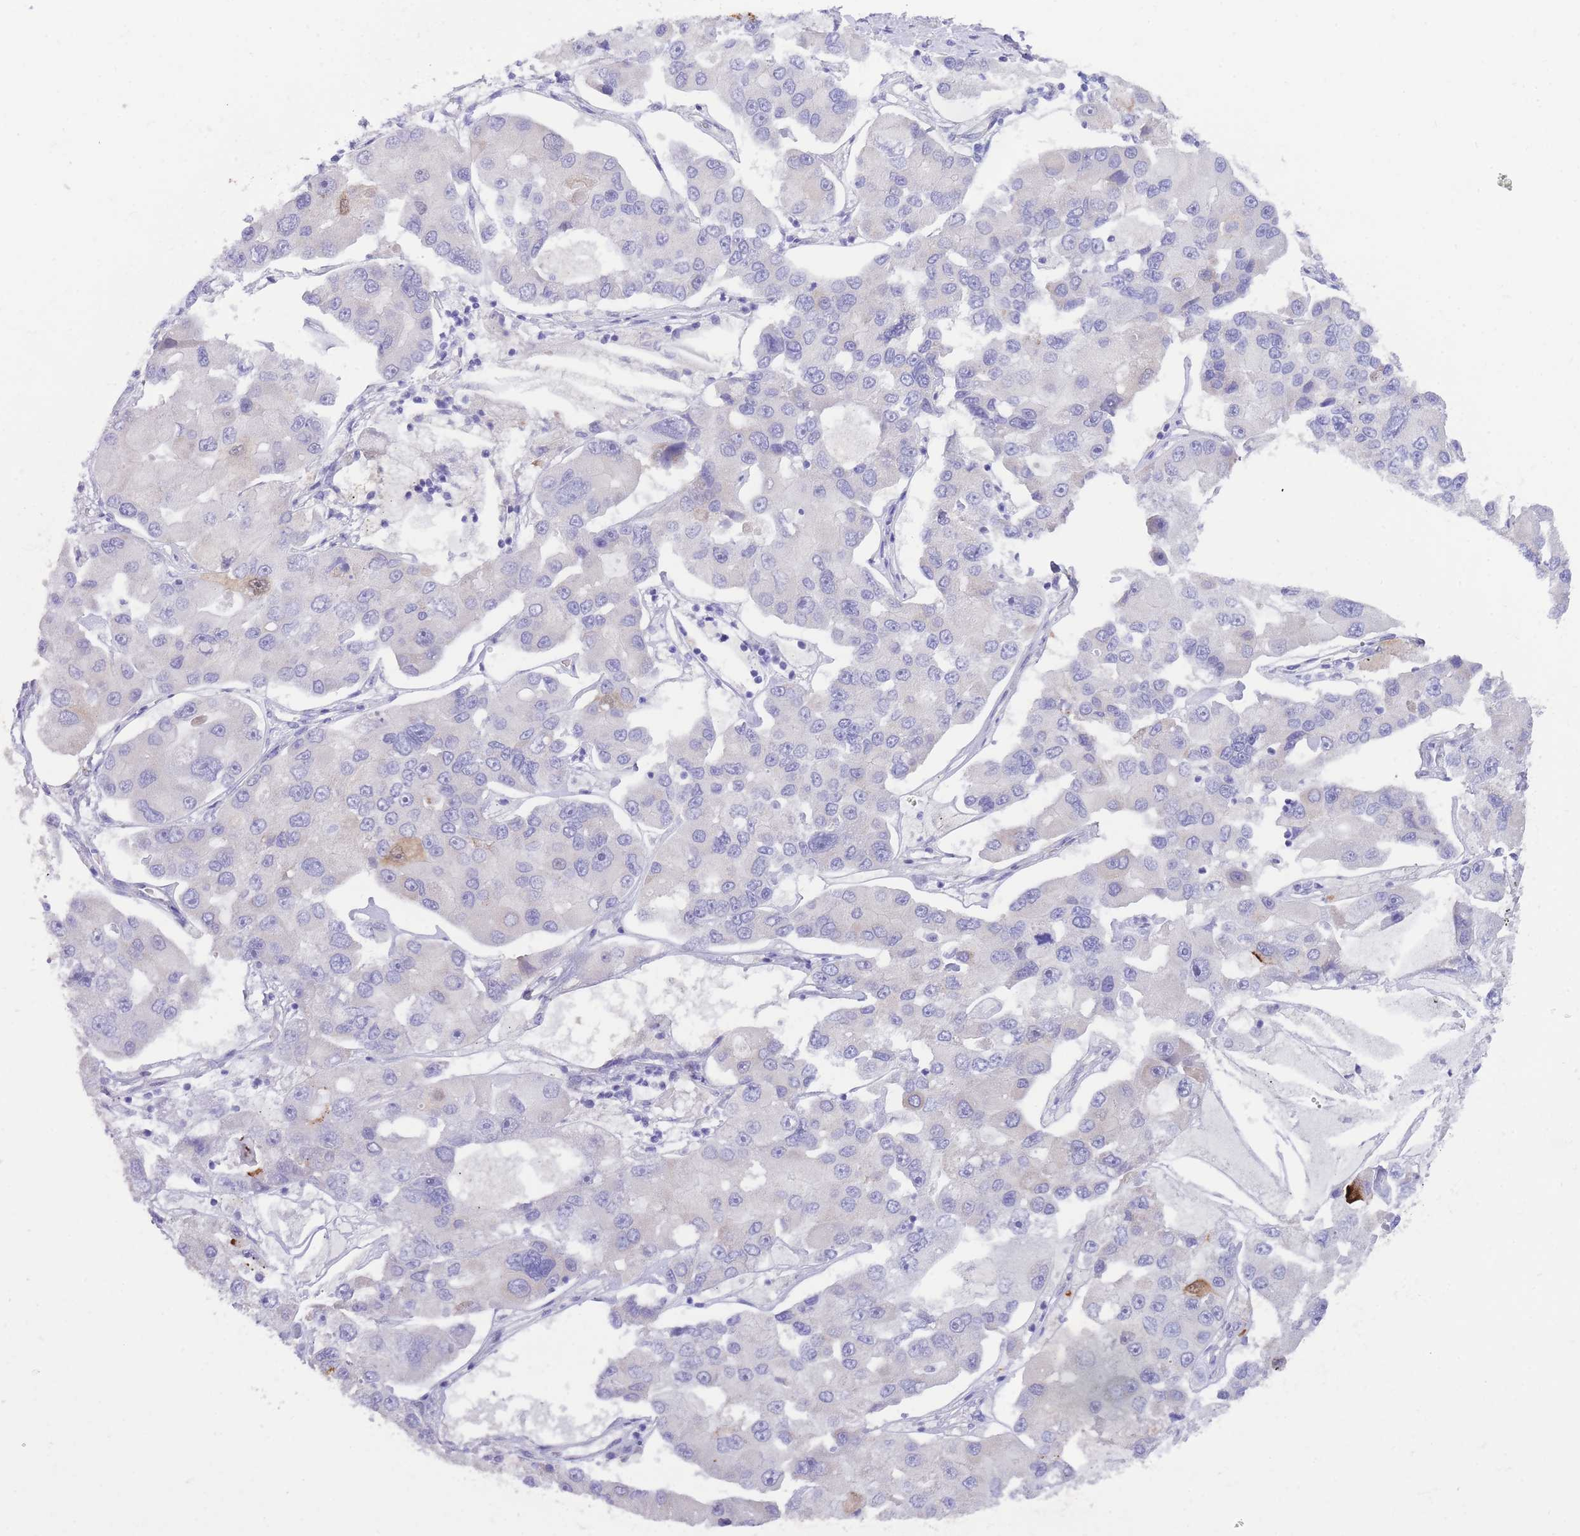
{"staining": {"intensity": "negative", "quantity": "none", "location": "none"}, "tissue": "lung cancer", "cell_type": "Tumor cells", "image_type": "cancer", "snomed": [{"axis": "morphology", "description": "Adenocarcinoma, NOS"}, {"axis": "topography", "description": "Lung"}], "caption": "Adenocarcinoma (lung) stained for a protein using immunohistochemistry (IHC) reveals no staining tumor cells.", "gene": "QTRT1", "patient": {"sex": "female", "age": 54}}